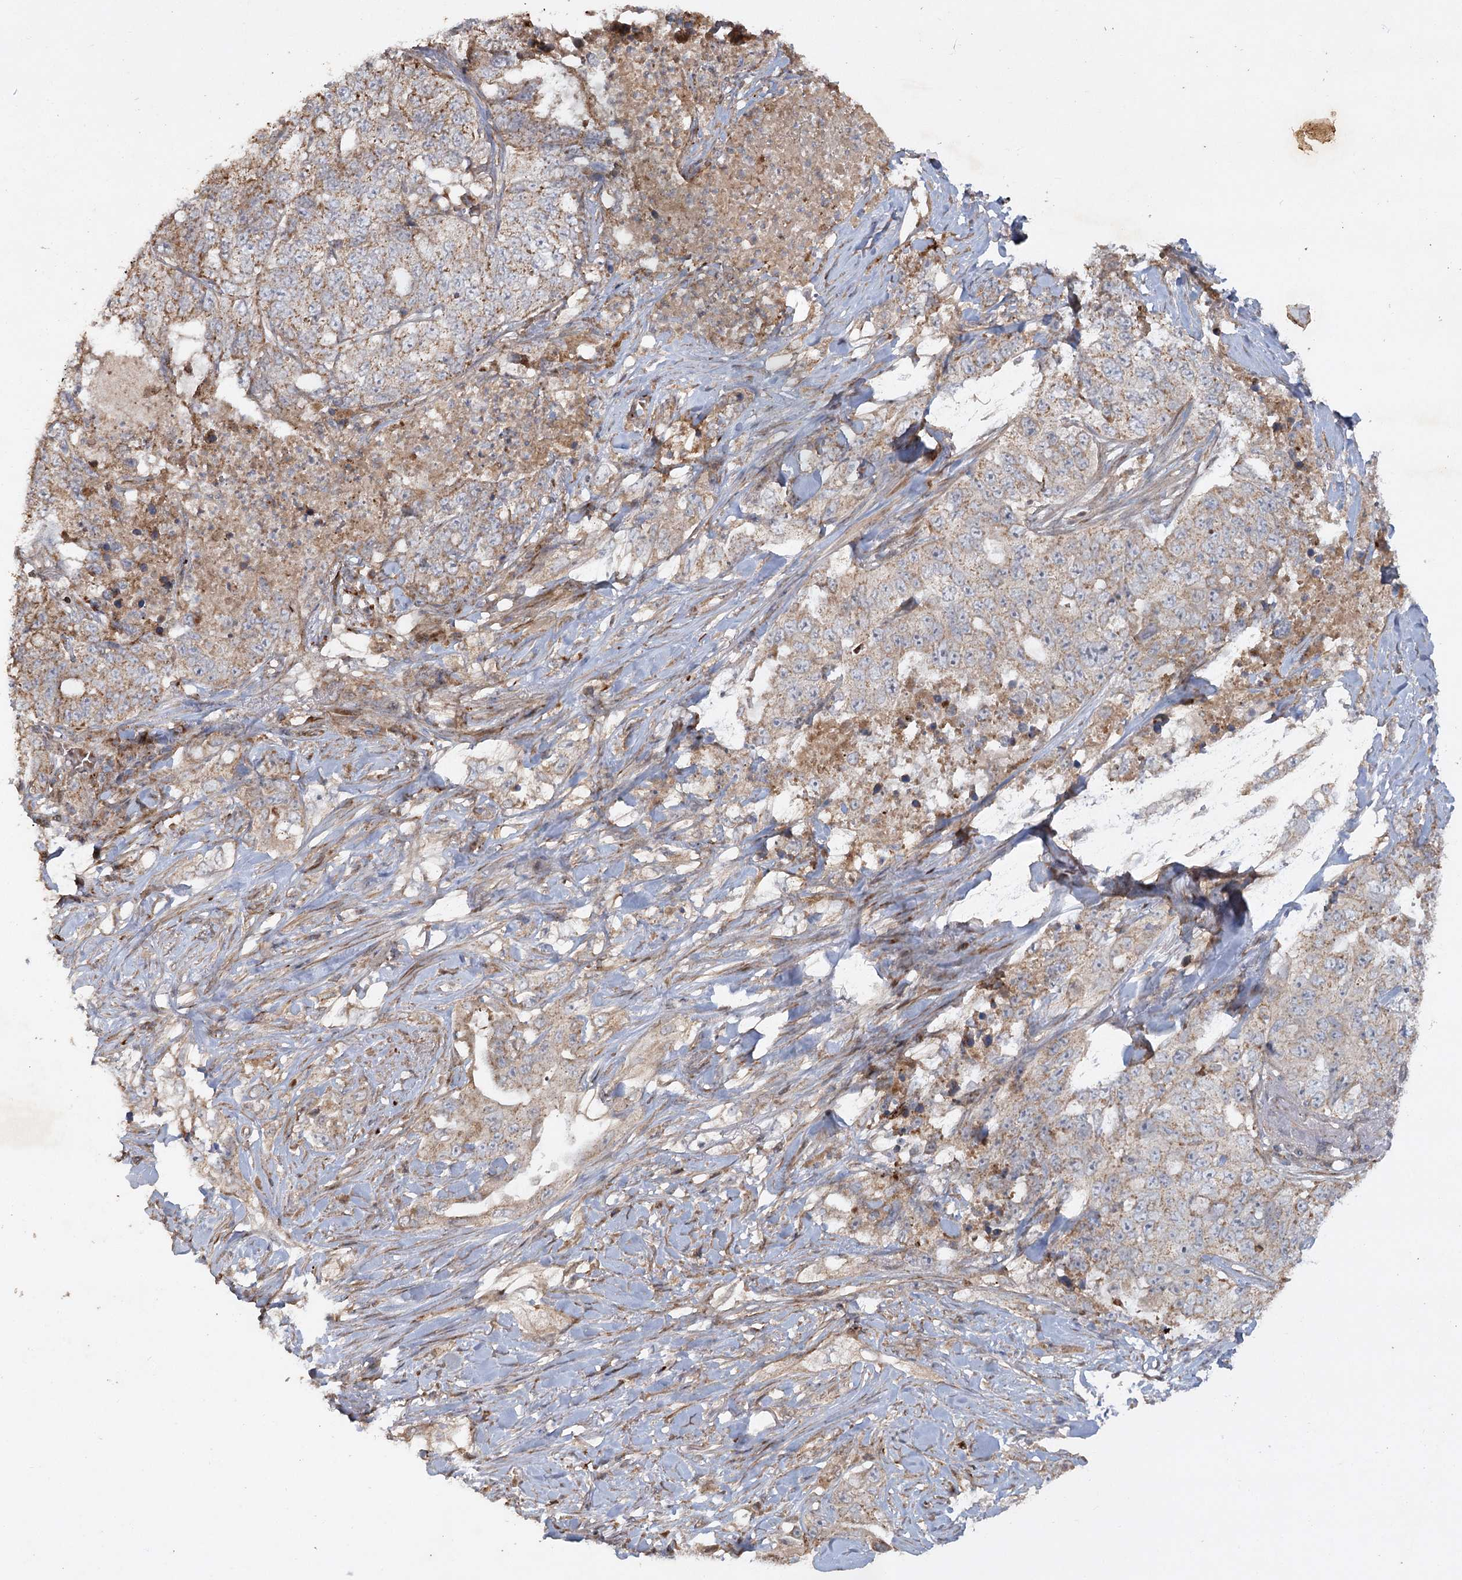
{"staining": {"intensity": "weak", "quantity": "25%-75%", "location": "cytoplasmic/membranous"}, "tissue": "lung cancer", "cell_type": "Tumor cells", "image_type": "cancer", "snomed": [{"axis": "morphology", "description": "Adenocarcinoma, NOS"}, {"axis": "topography", "description": "Lung"}], "caption": "Immunohistochemical staining of lung cancer (adenocarcinoma) exhibits low levels of weak cytoplasmic/membranous protein expression in approximately 25%-75% of tumor cells. (DAB IHC with brightfield microscopy, high magnification).", "gene": "KBTBD4", "patient": {"sex": "female", "age": 51}}